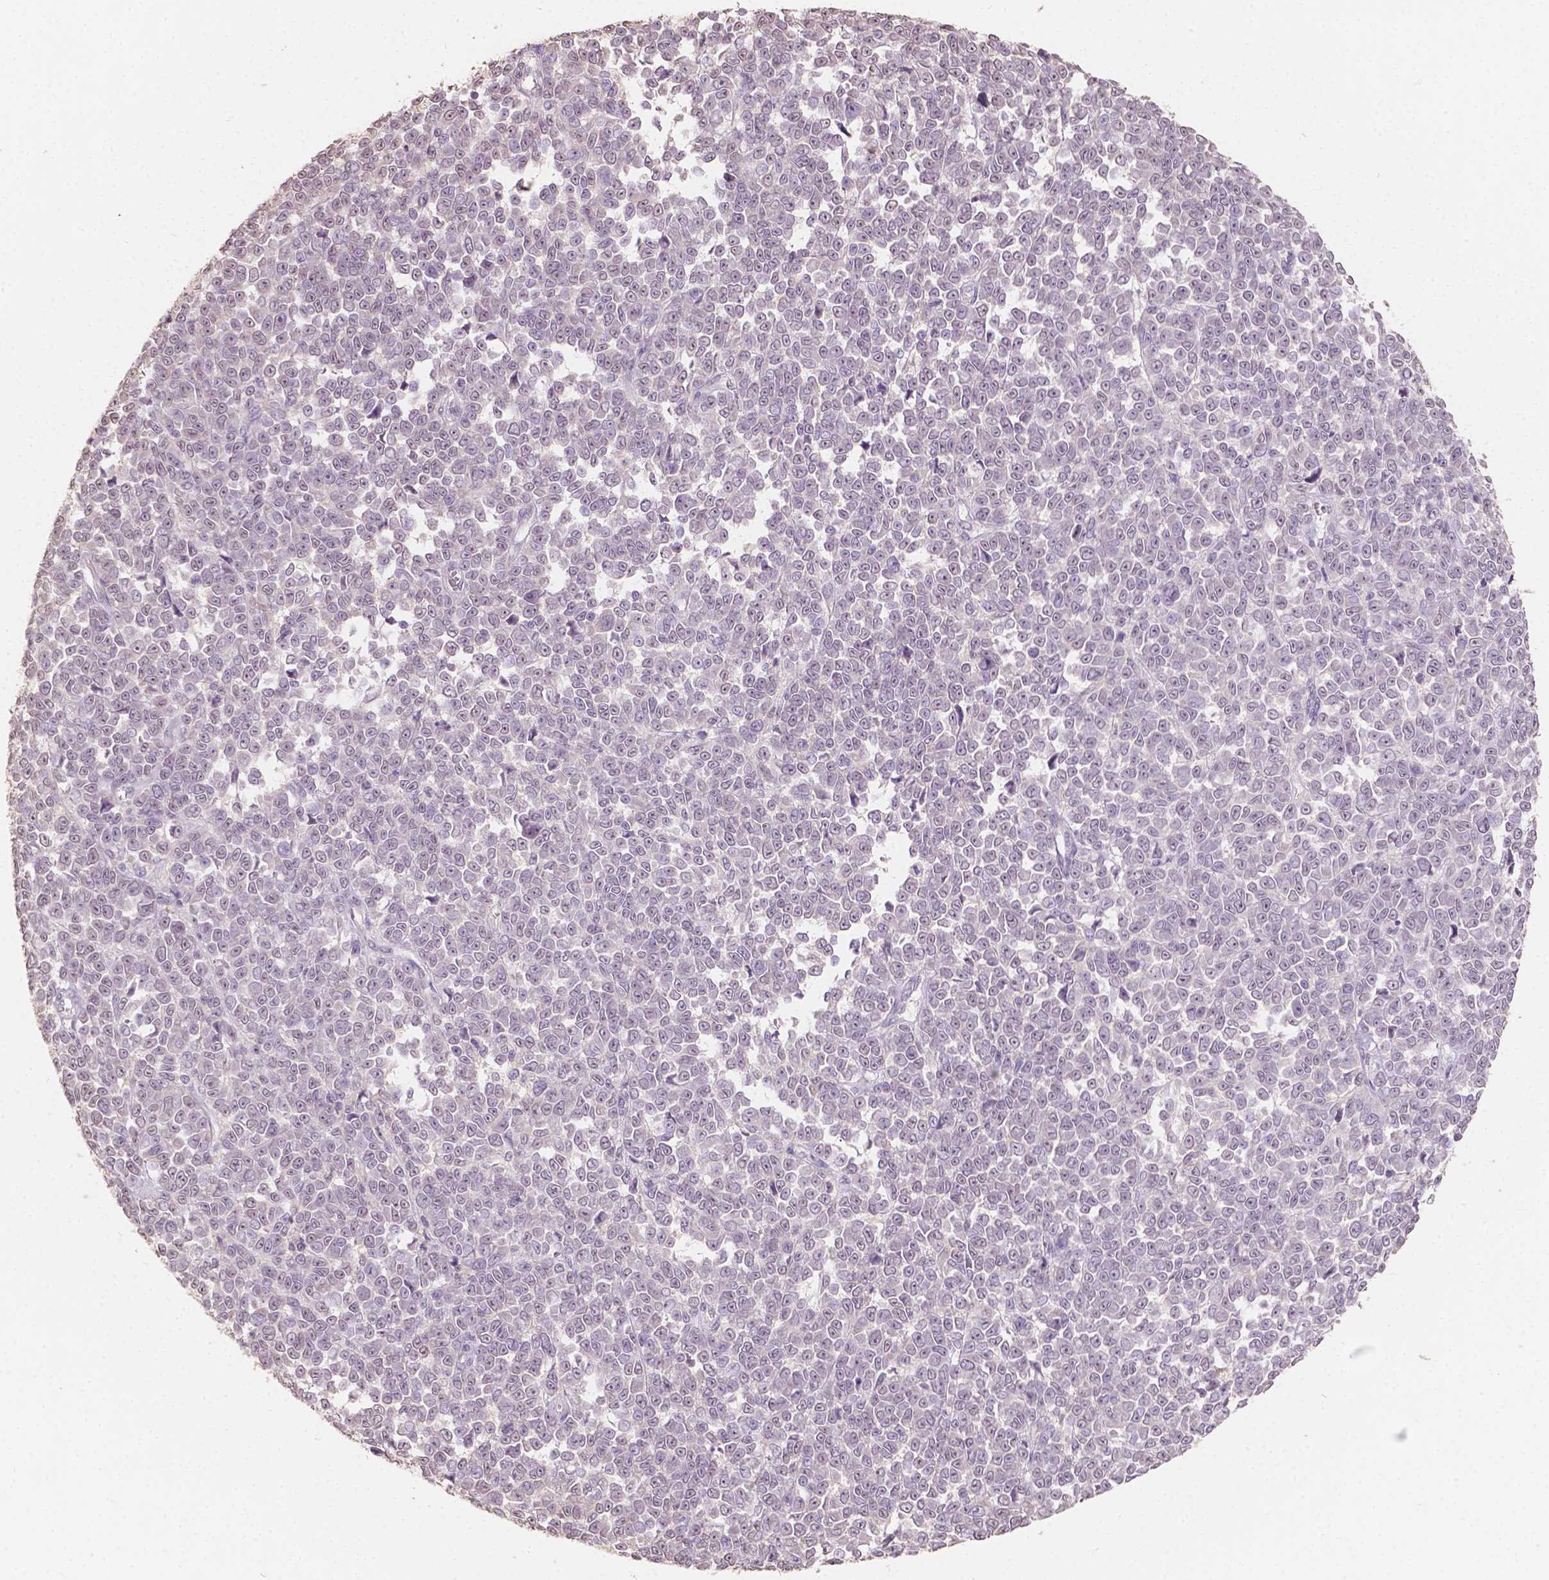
{"staining": {"intensity": "negative", "quantity": "none", "location": "none"}, "tissue": "melanoma", "cell_type": "Tumor cells", "image_type": "cancer", "snomed": [{"axis": "morphology", "description": "Malignant melanoma, NOS"}, {"axis": "topography", "description": "Skin"}], "caption": "Immunohistochemical staining of melanoma displays no significant expression in tumor cells.", "gene": "SOX15", "patient": {"sex": "female", "age": 95}}